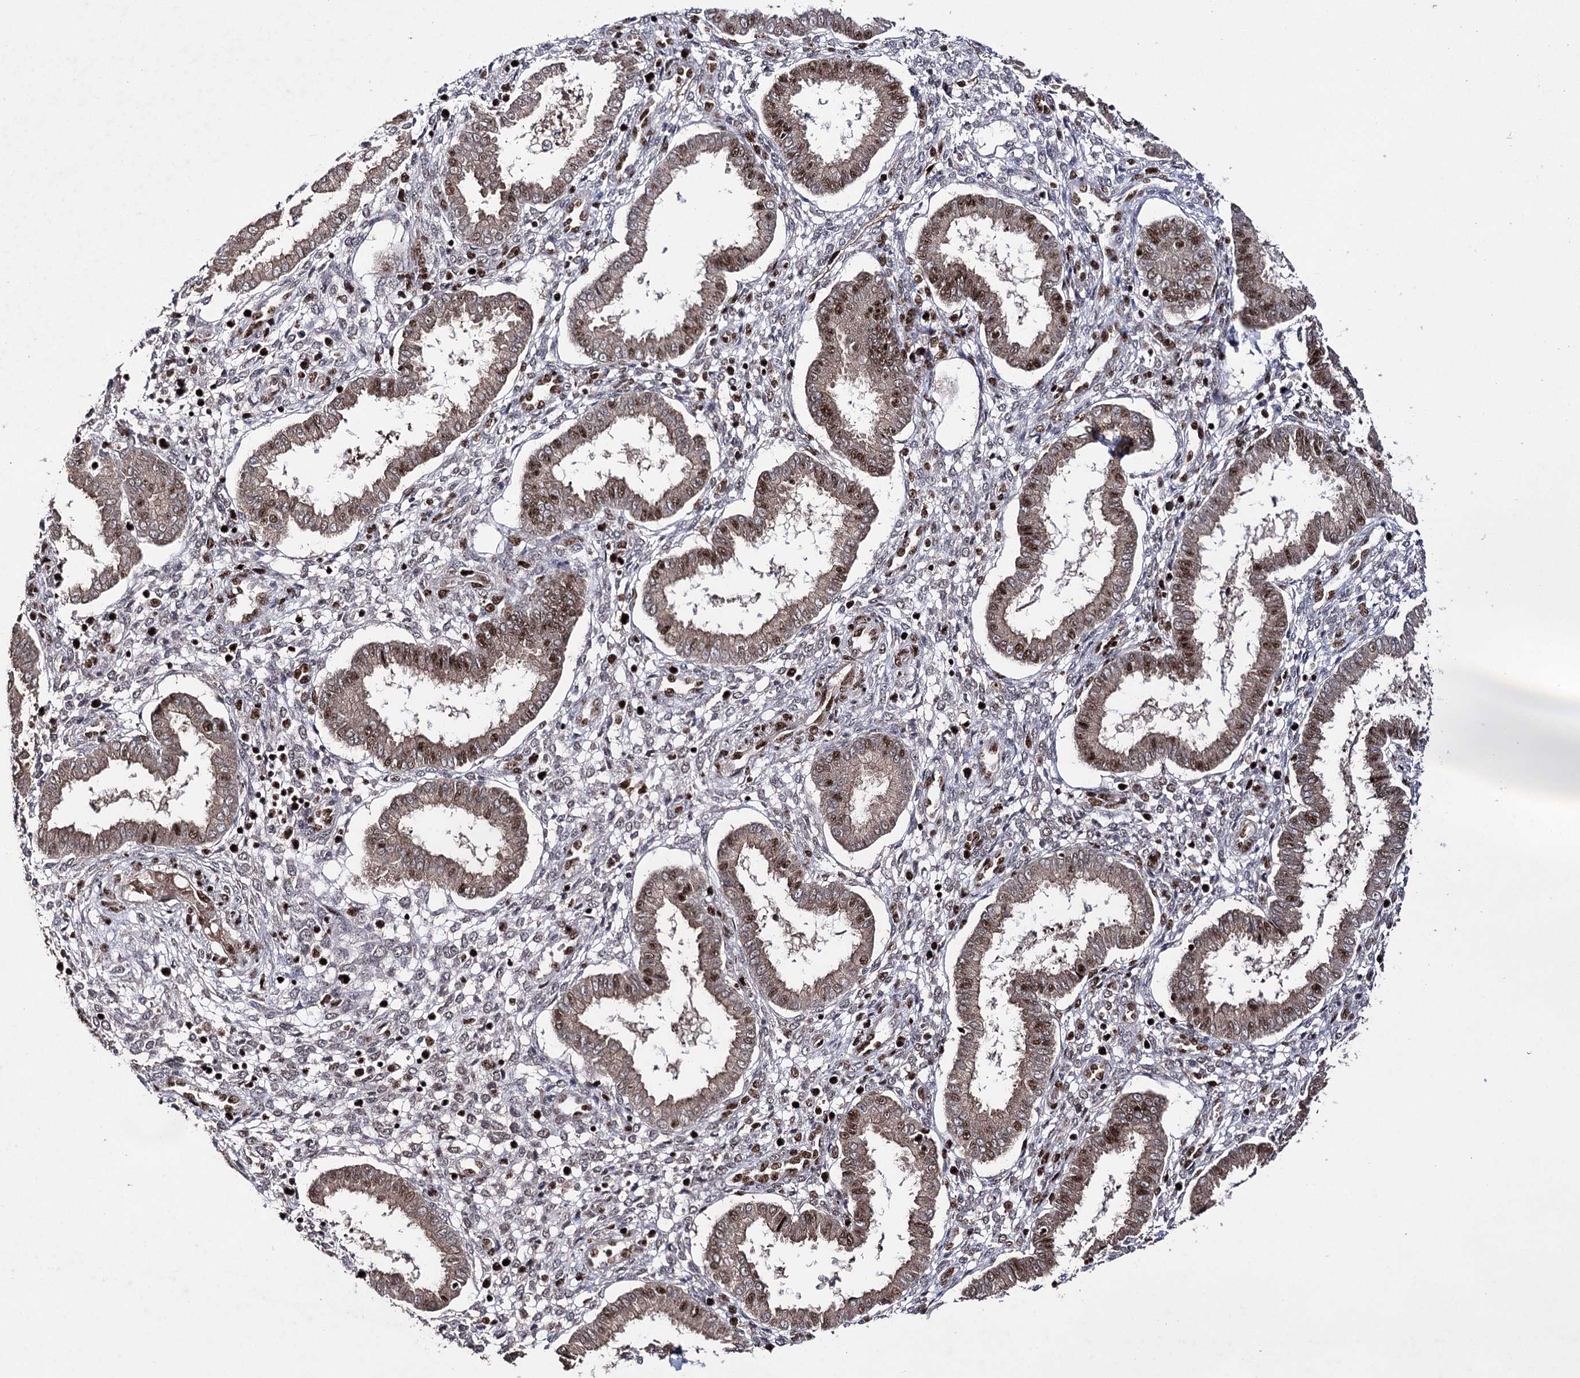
{"staining": {"intensity": "strong", "quantity": "25%-75%", "location": "nuclear"}, "tissue": "endometrium", "cell_type": "Cells in endometrial stroma", "image_type": "normal", "snomed": [{"axis": "morphology", "description": "Normal tissue, NOS"}, {"axis": "topography", "description": "Endometrium"}], "caption": "IHC of unremarkable human endometrium shows high levels of strong nuclear expression in about 25%-75% of cells in endometrial stroma.", "gene": "PRPF40A", "patient": {"sex": "female", "age": 24}}